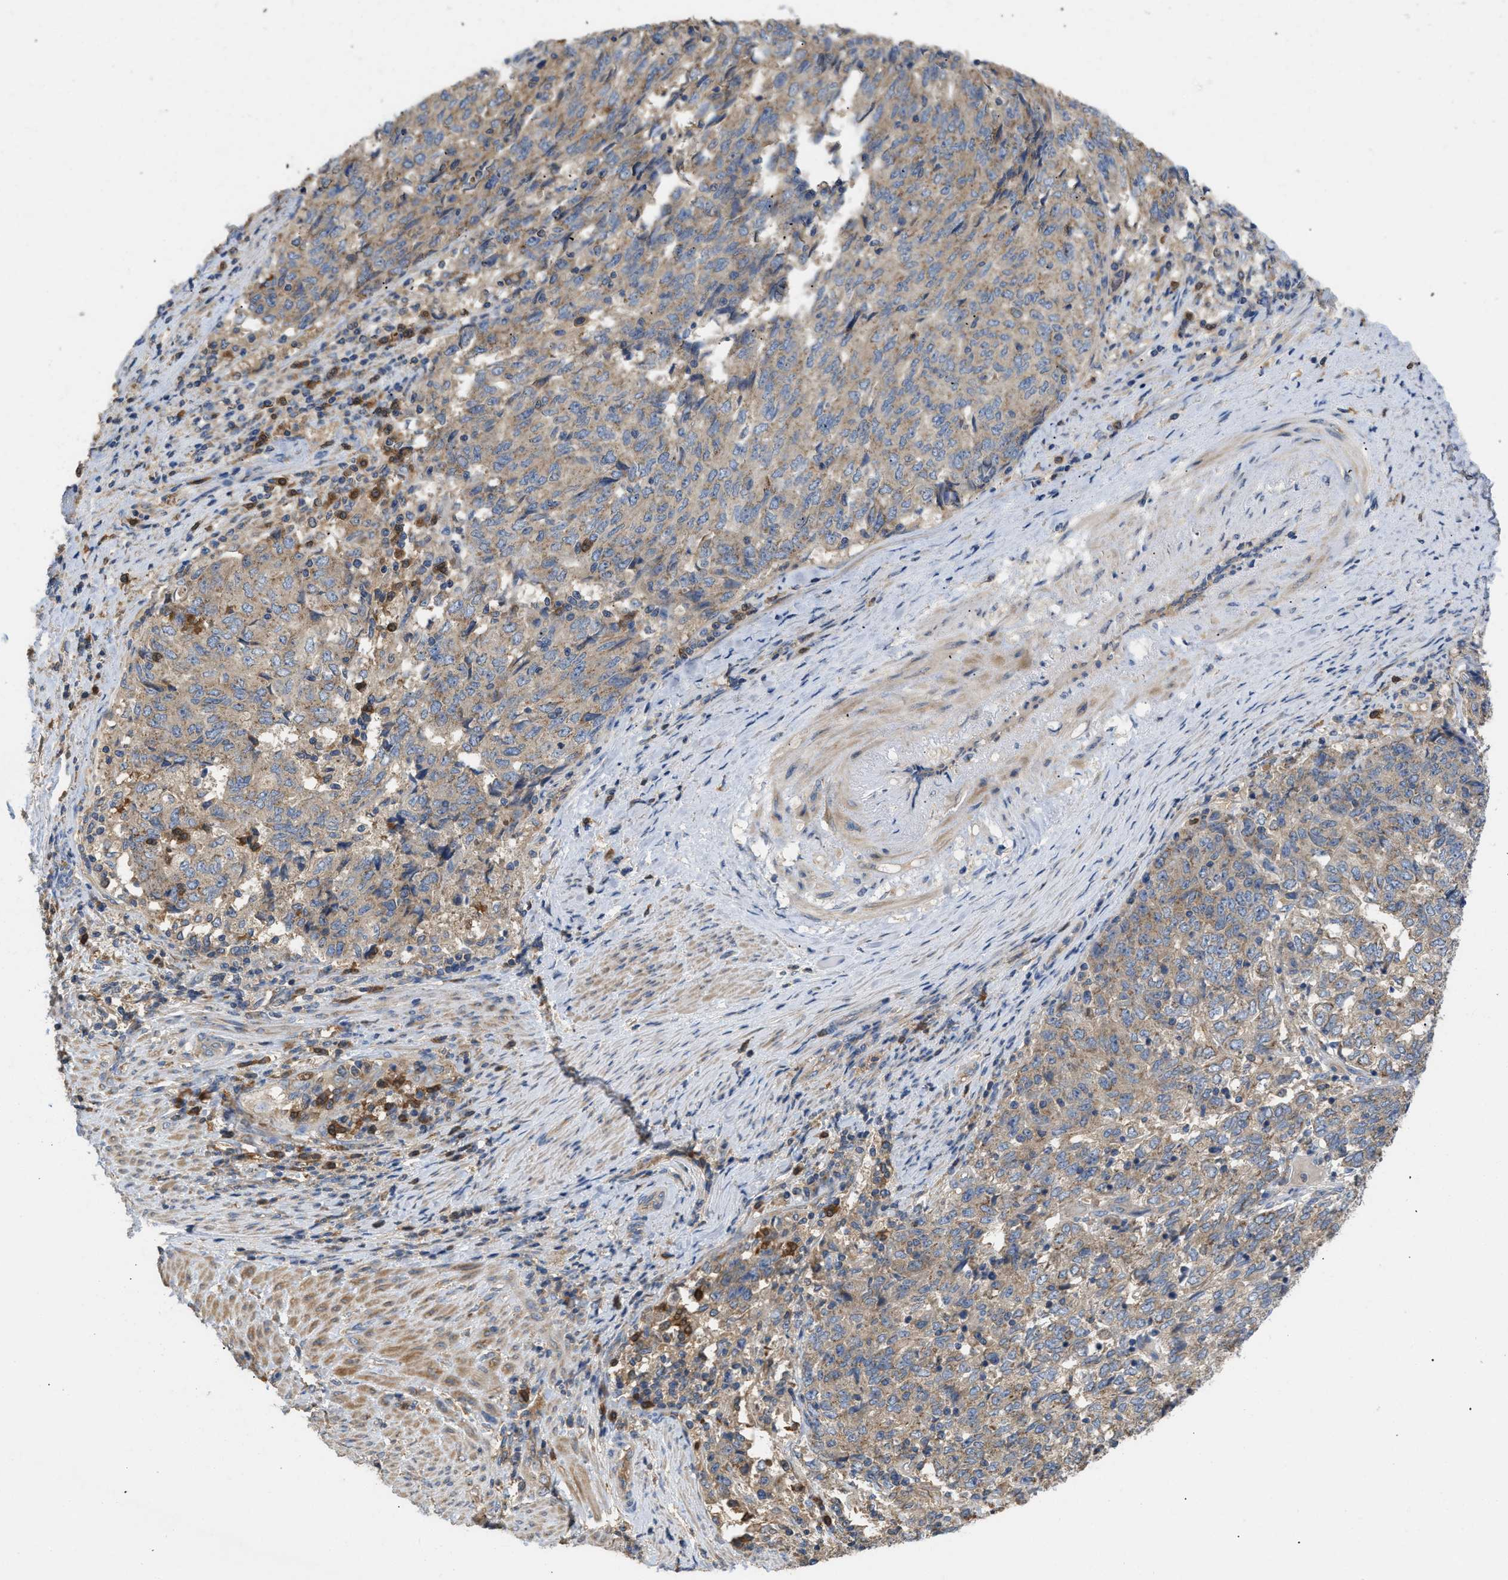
{"staining": {"intensity": "weak", "quantity": "25%-75%", "location": "cytoplasmic/membranous"}, "tissue": "endometrial cancer", "cell_type": "Tumor cells", "image_type": "cancer", "snomed": [{"axis": "morphology", "description": "Adenocarcinoma, NOS"}, {"axis": "topography", "description": "Endometrium"}], "caption": "An immunohistochemistry (IHC) image of neoplastic tissue is shown. Protein staining in brown highlights weak cytoplasmic/membranous positivity in endometrial cancer (adenocarcinoma) within tumor cells.", "gene": "RNF216", "patient": {"sex": "female", "age": 80}}